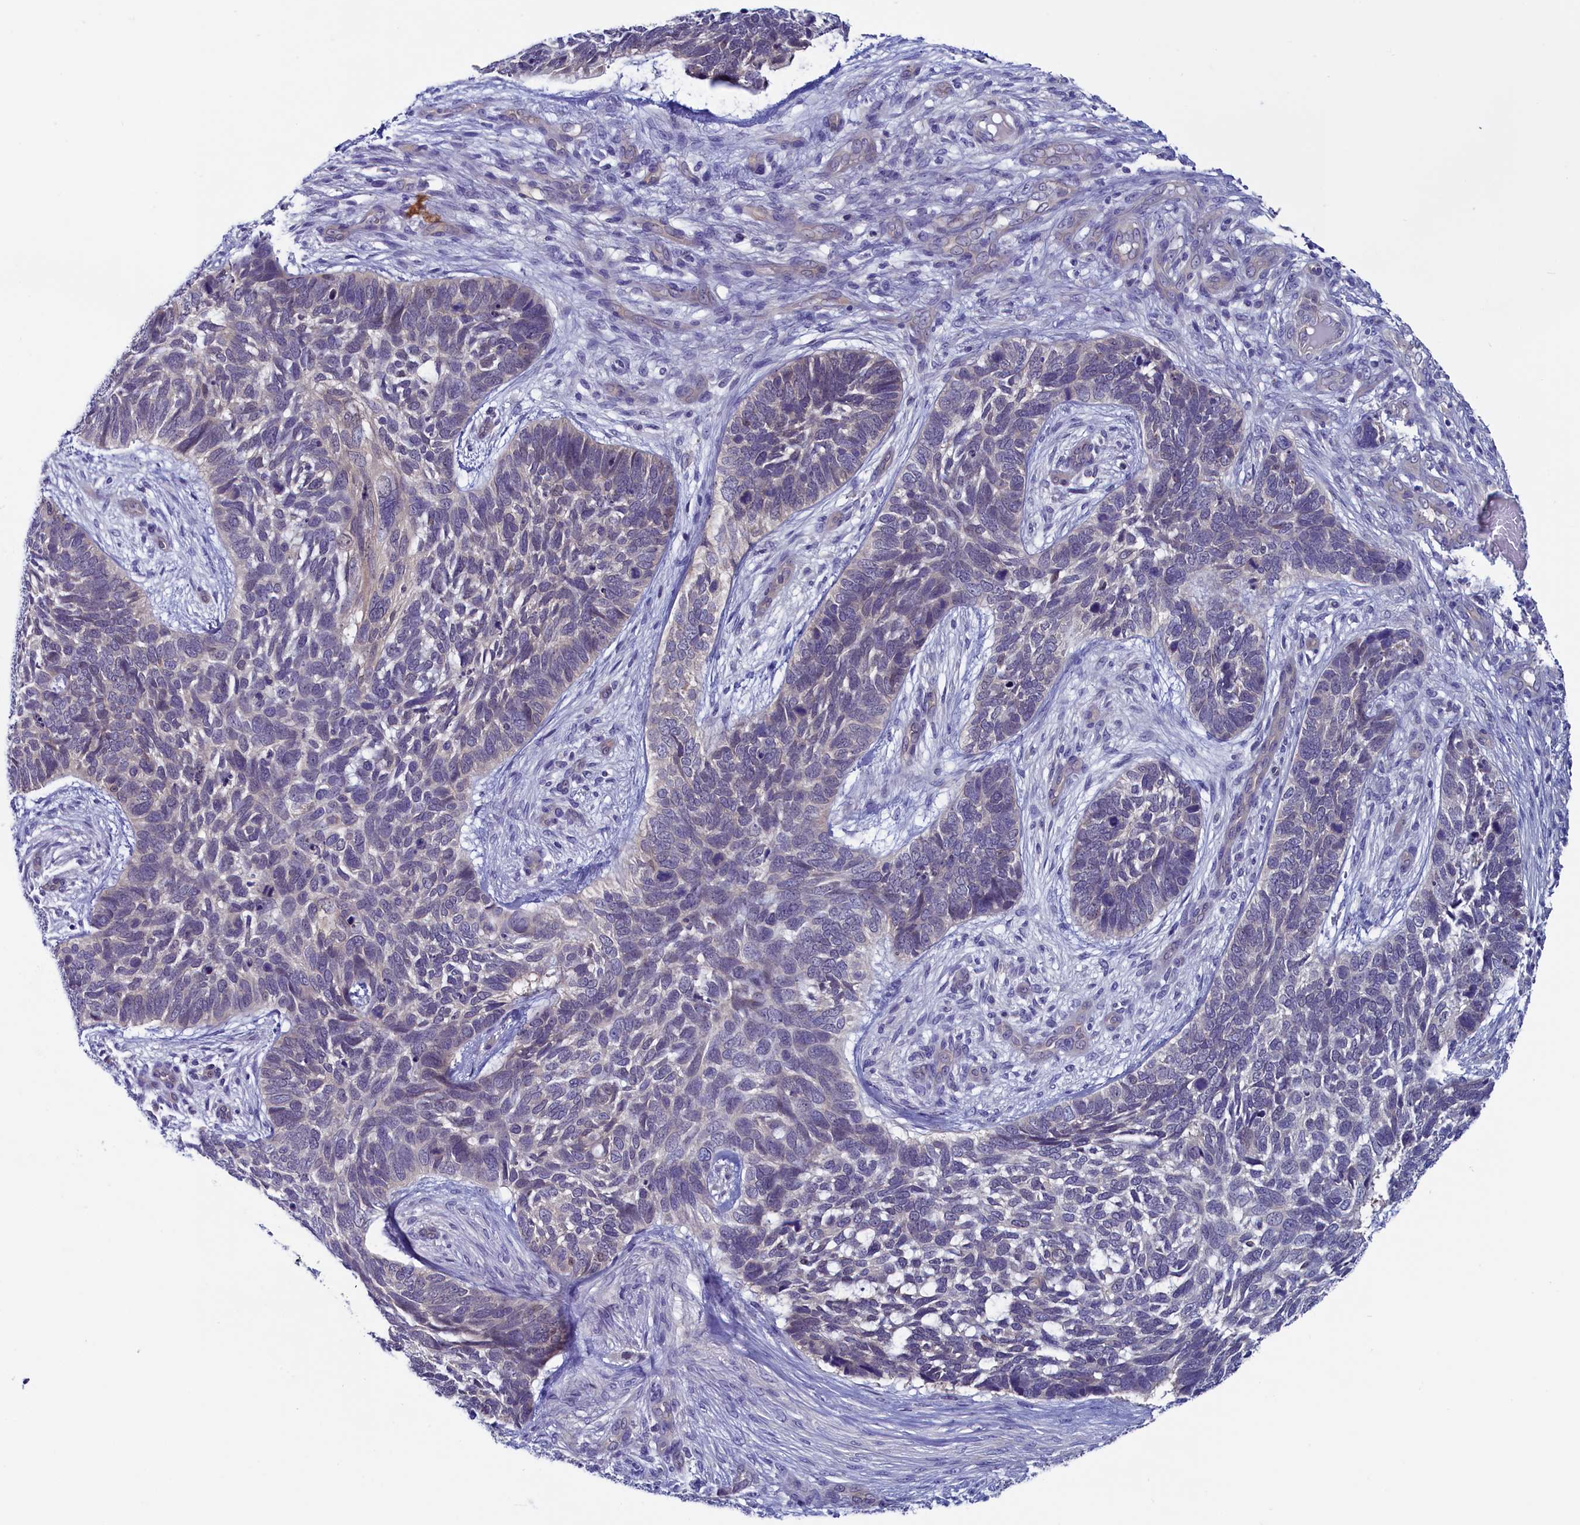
{"staining": {"intensity": "negative", "quantity": "none", "location": "none"}, "tissue": "skin cancer", "cell_type": "Tumor cells", "image_type": "cancer", "snomed": [{"axis": "morphology", "description": "Basal cell carcinoma"}, {"axis": "topography", "description": "Skin"}], "caption": "Tumor cells show no significant protein staining in basal cell carcinoma (skin).", "gene": "CIAPIN1", "patient": {"sex": "male", "age": 88}}